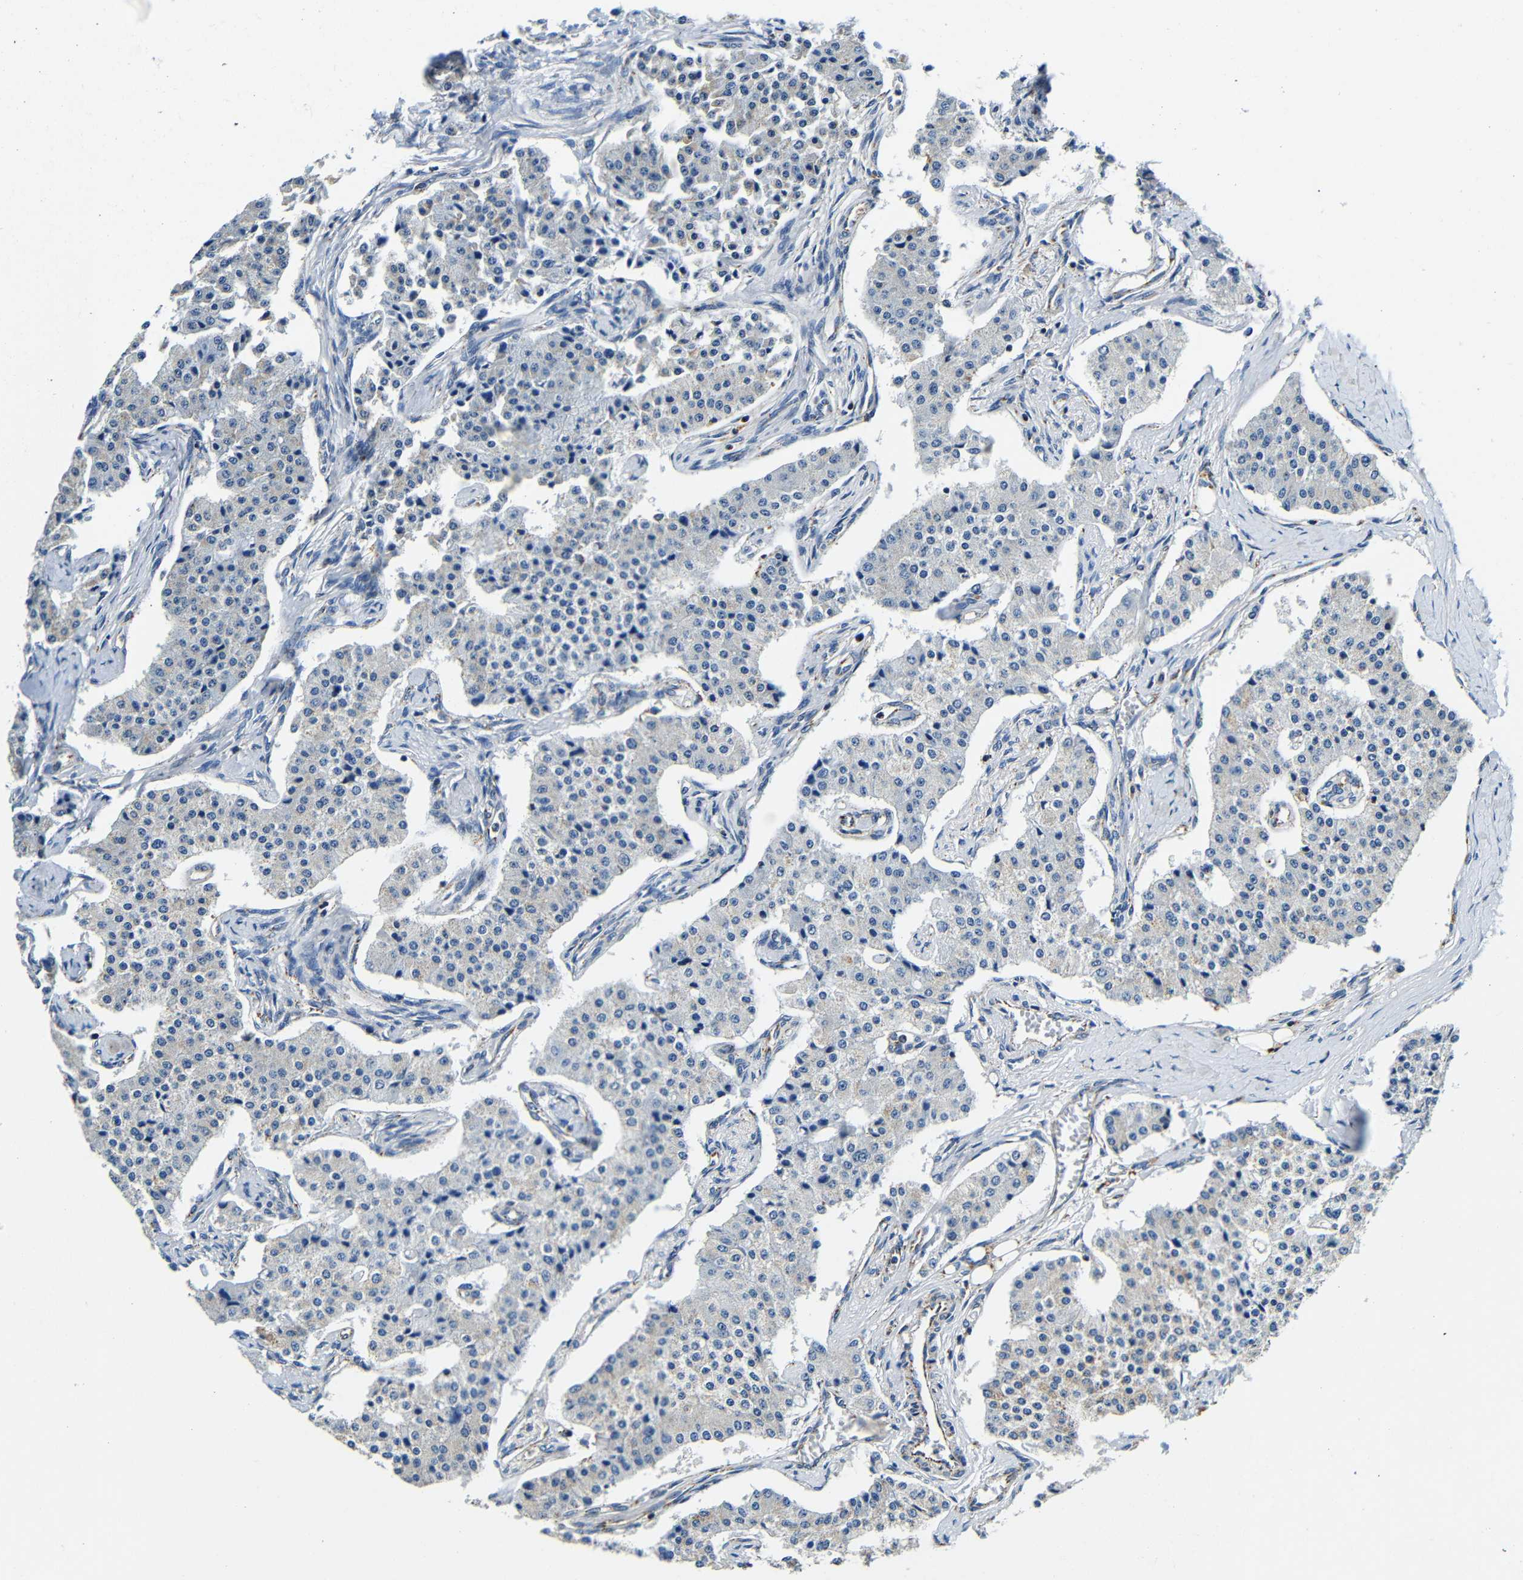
{"staining": {"intensity": "weak", "quantity": "<25%", "location": "cytoplasmic/membranous"}, "tissue": "carcinoid", "cell_type": "Tumor cells", "image_type": "cancer", "snomed": [{"axis": "morphology", "description": "Carcinoid, malignant, NOS"}, {"axis": "topography", "description": "Colon"}], "caption": "A high-resolution image shows IHC staining of carcinoid, which reveals no significant expression in tumor cells. The staining is performed using DAB (3,3'-diaminobenzidine) brown chromogen with nuclei counter-stained in using hematoxylin.", "gene": "GALNT18", "patient": {"sex": "female", "age": 52}}